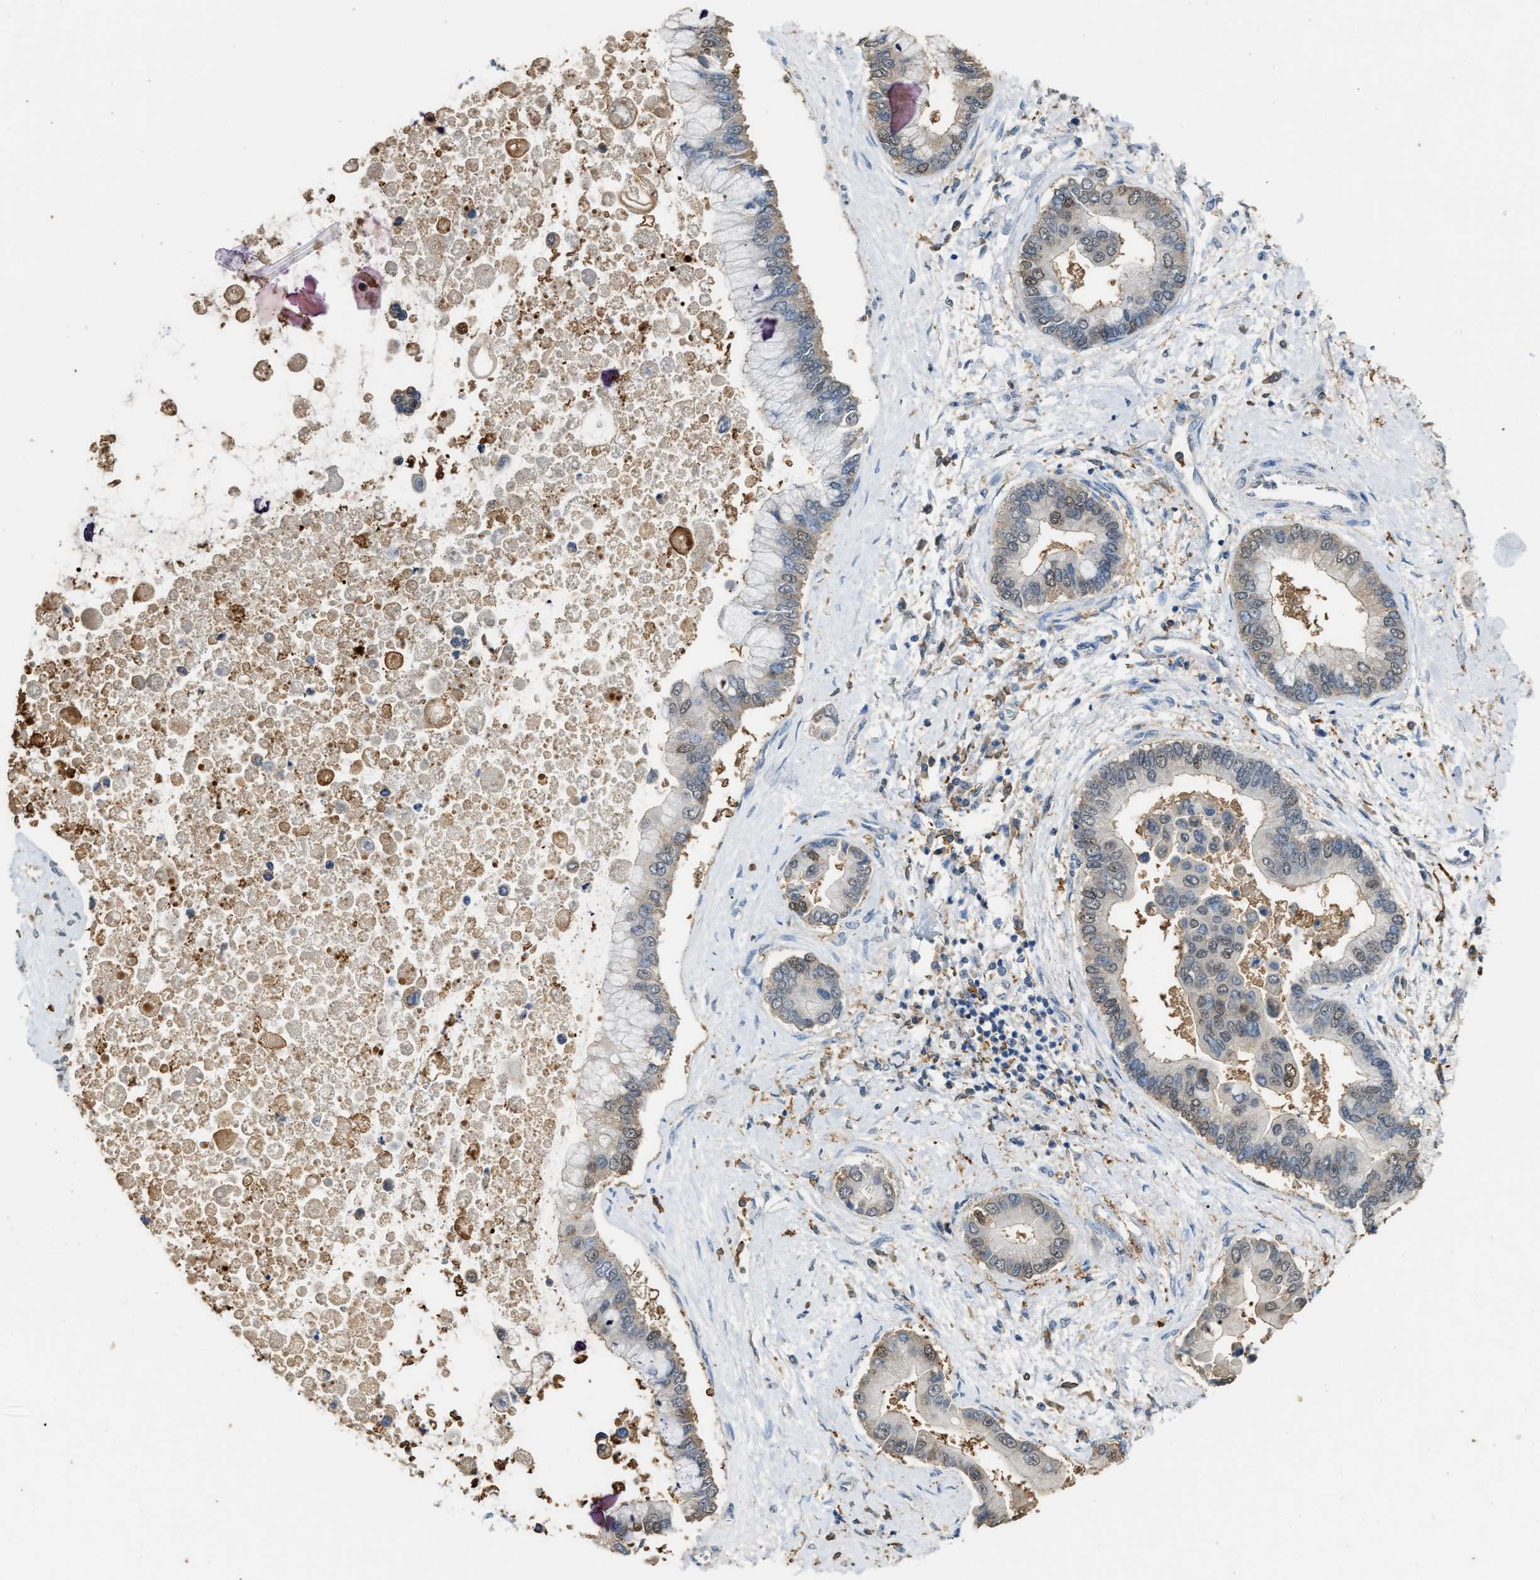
{"staining": {"intensity": "weak", "quantity": "25%-75%", "location": "cytoplasmic/membranous"}, "tissue": "liver cancer", "cell_type": "Tumor cells", "image_type": "cancer", "snomed": [{"axis": "morphology", "description": "Cholangiocarcinoma"}, {"axis": "topography", "description": "Liver"}], "caption": "The image shows a brown stain indicating the presence of a protein in the cytoplasmic/membranous of tumor cells in liver cancer. (Brightfield microscopy of DAB IHC at high magnification).", "gene": "GCN1", "patient": {"sex": "male", "age": 50}}